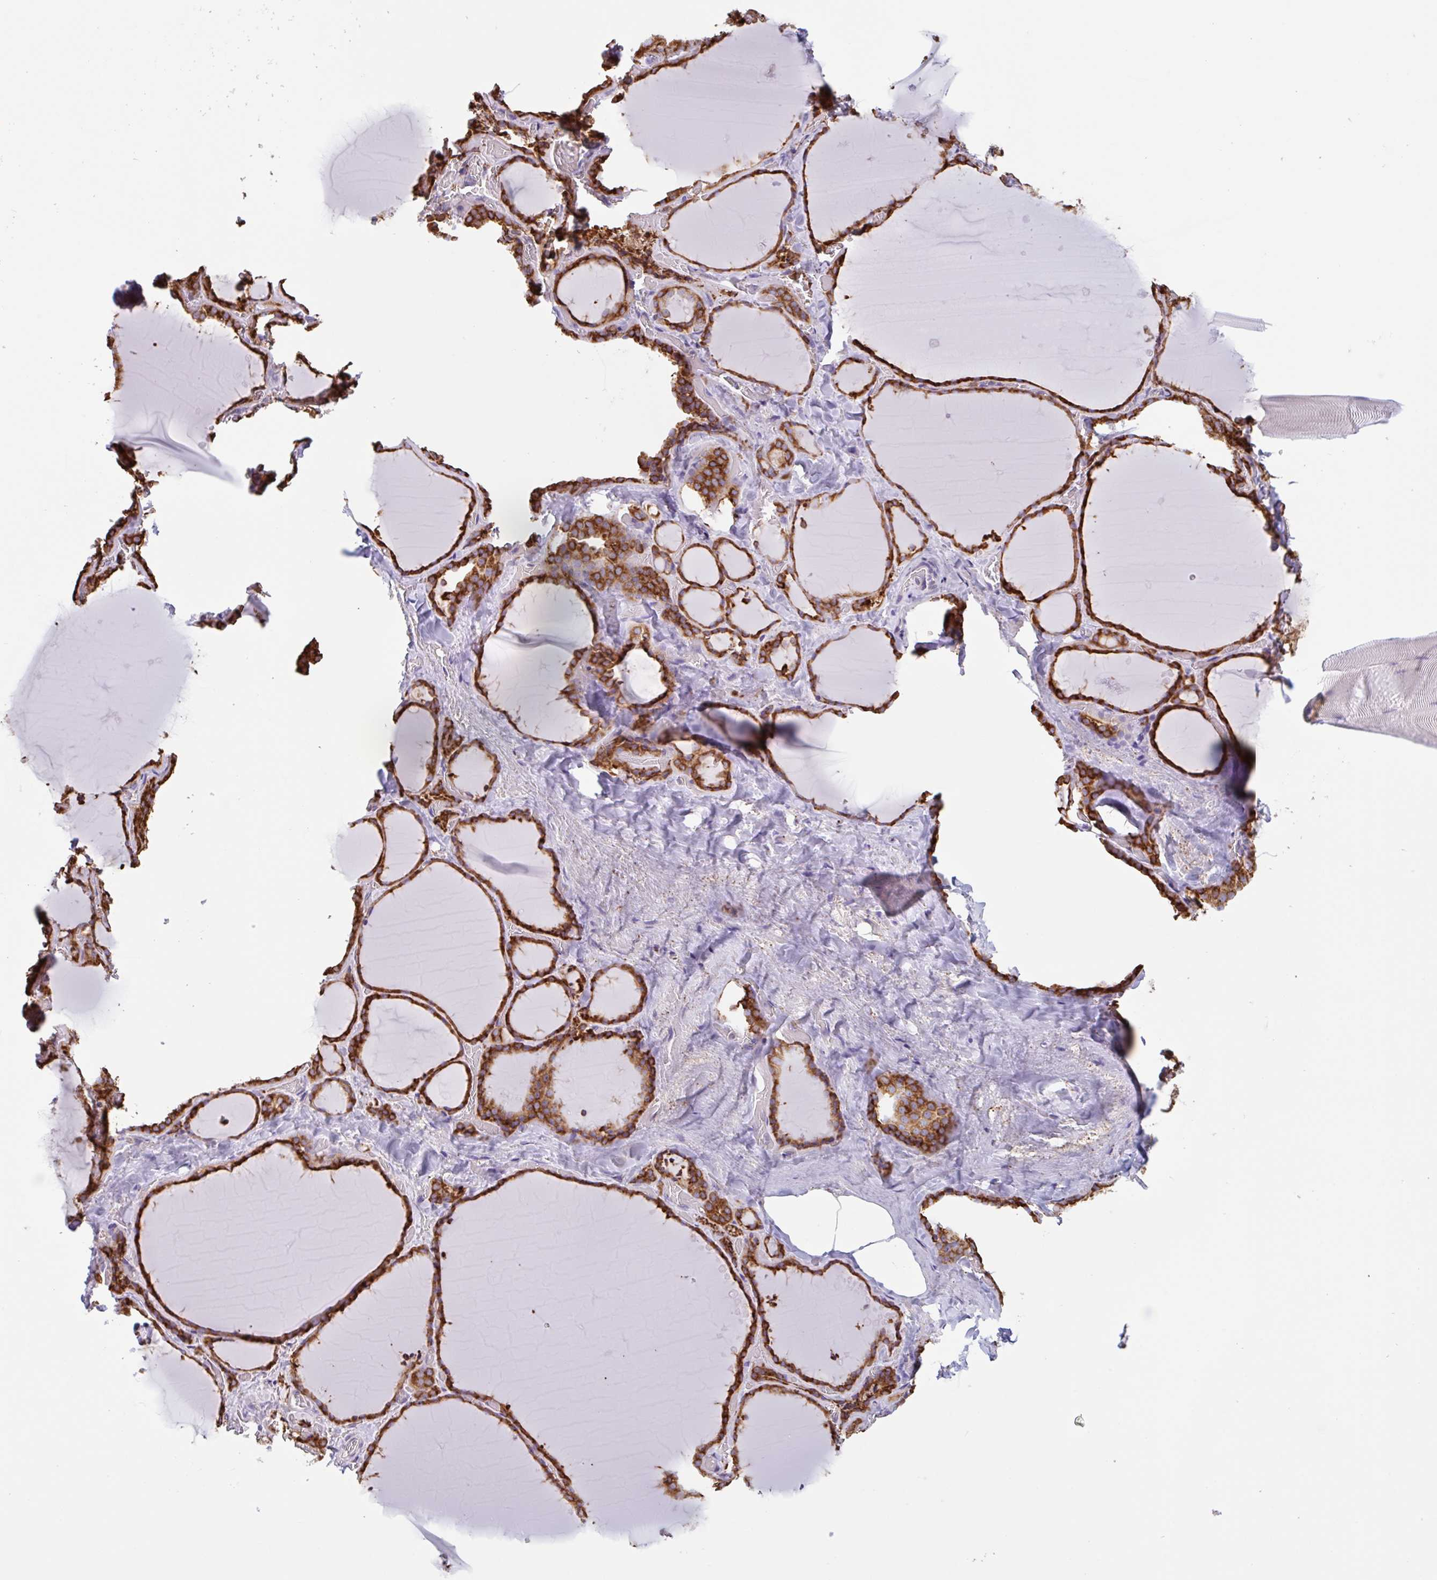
{"staining": {"intensity": "strong", "quantity": ">75%", "location": "cytoplasmic/membranous"}, "tissue": "thyroid gland", "cell_type": "Glandular cells", "image_type": "normal", "snomed": [{"axis": "morphology", "description": "Normal tissue, NOS"}, {"axis": "topography", "description": "Thyroid gland"}], "caption": "This is a photomicrograph of immunohistochemistry (IHC) staining of benign thyroid gland, which shows strong staining in the cytoplasmic/membranous of glandular cells.", "gene": "DOK4", "patient": {"sex": "female", "age": 36}}